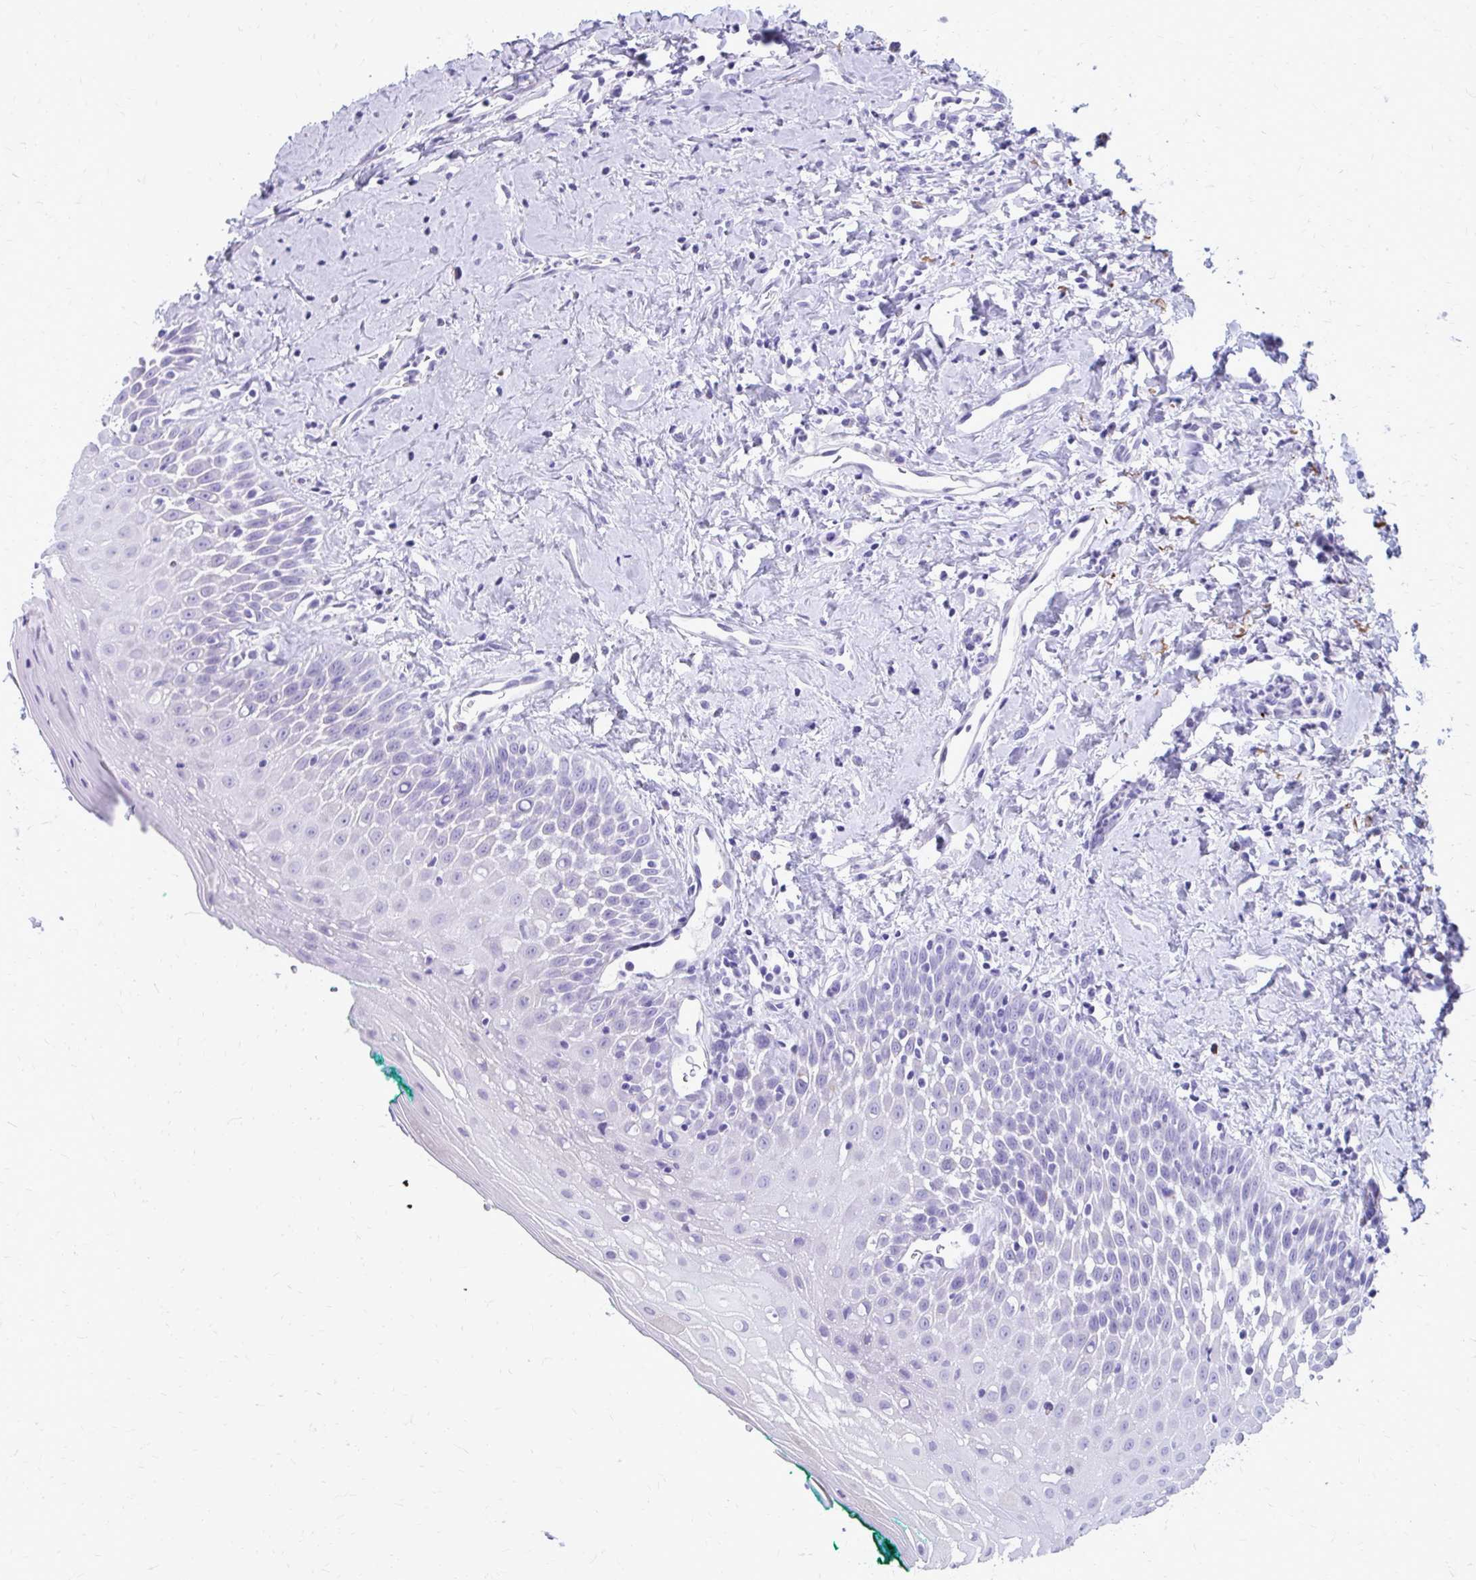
{"staining": {"intensity": "negative", "quantity": "none", "location": "none"}, "tissue": "oral mucosa", "cell_type": "Squamous epithelial cells", "image_type": "normal", "snomed": [{"axis": "morphology", "description": "Normal tissue, NOS"}, {"axis": "topography", "description": "Oral tissue"}], "caption": "Immunohistochemistry micrograph of normal oral mucosa: human oral mucosa stained with DAB (3,3'-diaminobenzidine) shows no significant protein expression in squamous epithelial cells.", "gene": "SATL1", "patient": {"sex": "female", "age": 70}}